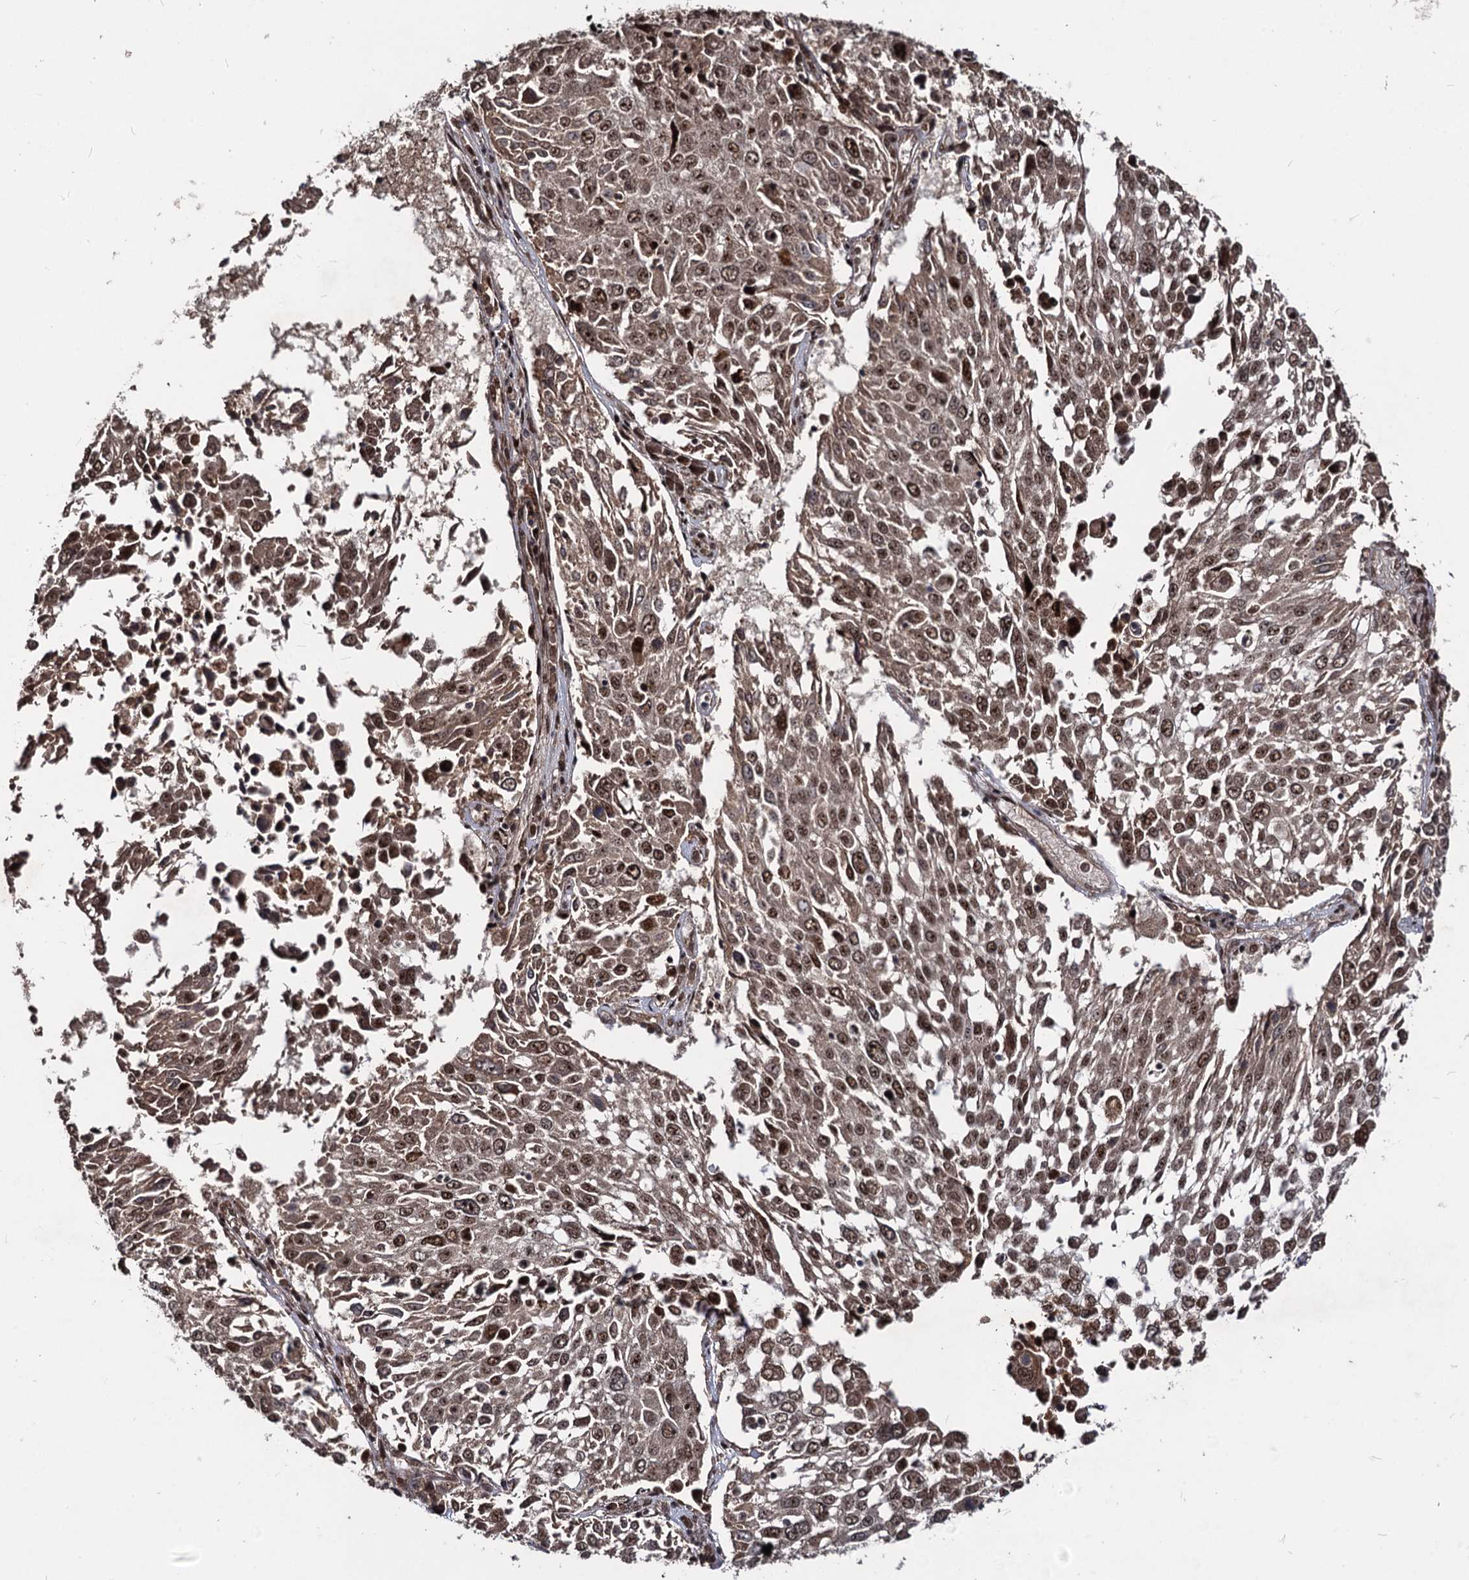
{"staining": {"intensity": "moderate", "quantity": ">75%", "location": "cytoplasmic/membranous,nuclear"}, "tissue": "lung cancer", "cell_type": "Tumor cells", "image_type": "cancer", "snomed": [{"axis": "morphology", "description": "Squamous cell carcinoma, NOS"}, {"axis": "topography", "description": "Lung"}], "caption": "The histopathology image shows a brown stain indicating the presence of a protein in the cytoplasmic/membranous and nuclear of tumor cells in lung cancer (squamous cell carcinoma). (brown staining indicates protein expression, while blue staining denotes nuclei).", "gene": "SFSWAP", "patient": {"sex": "male", "age": 65}}